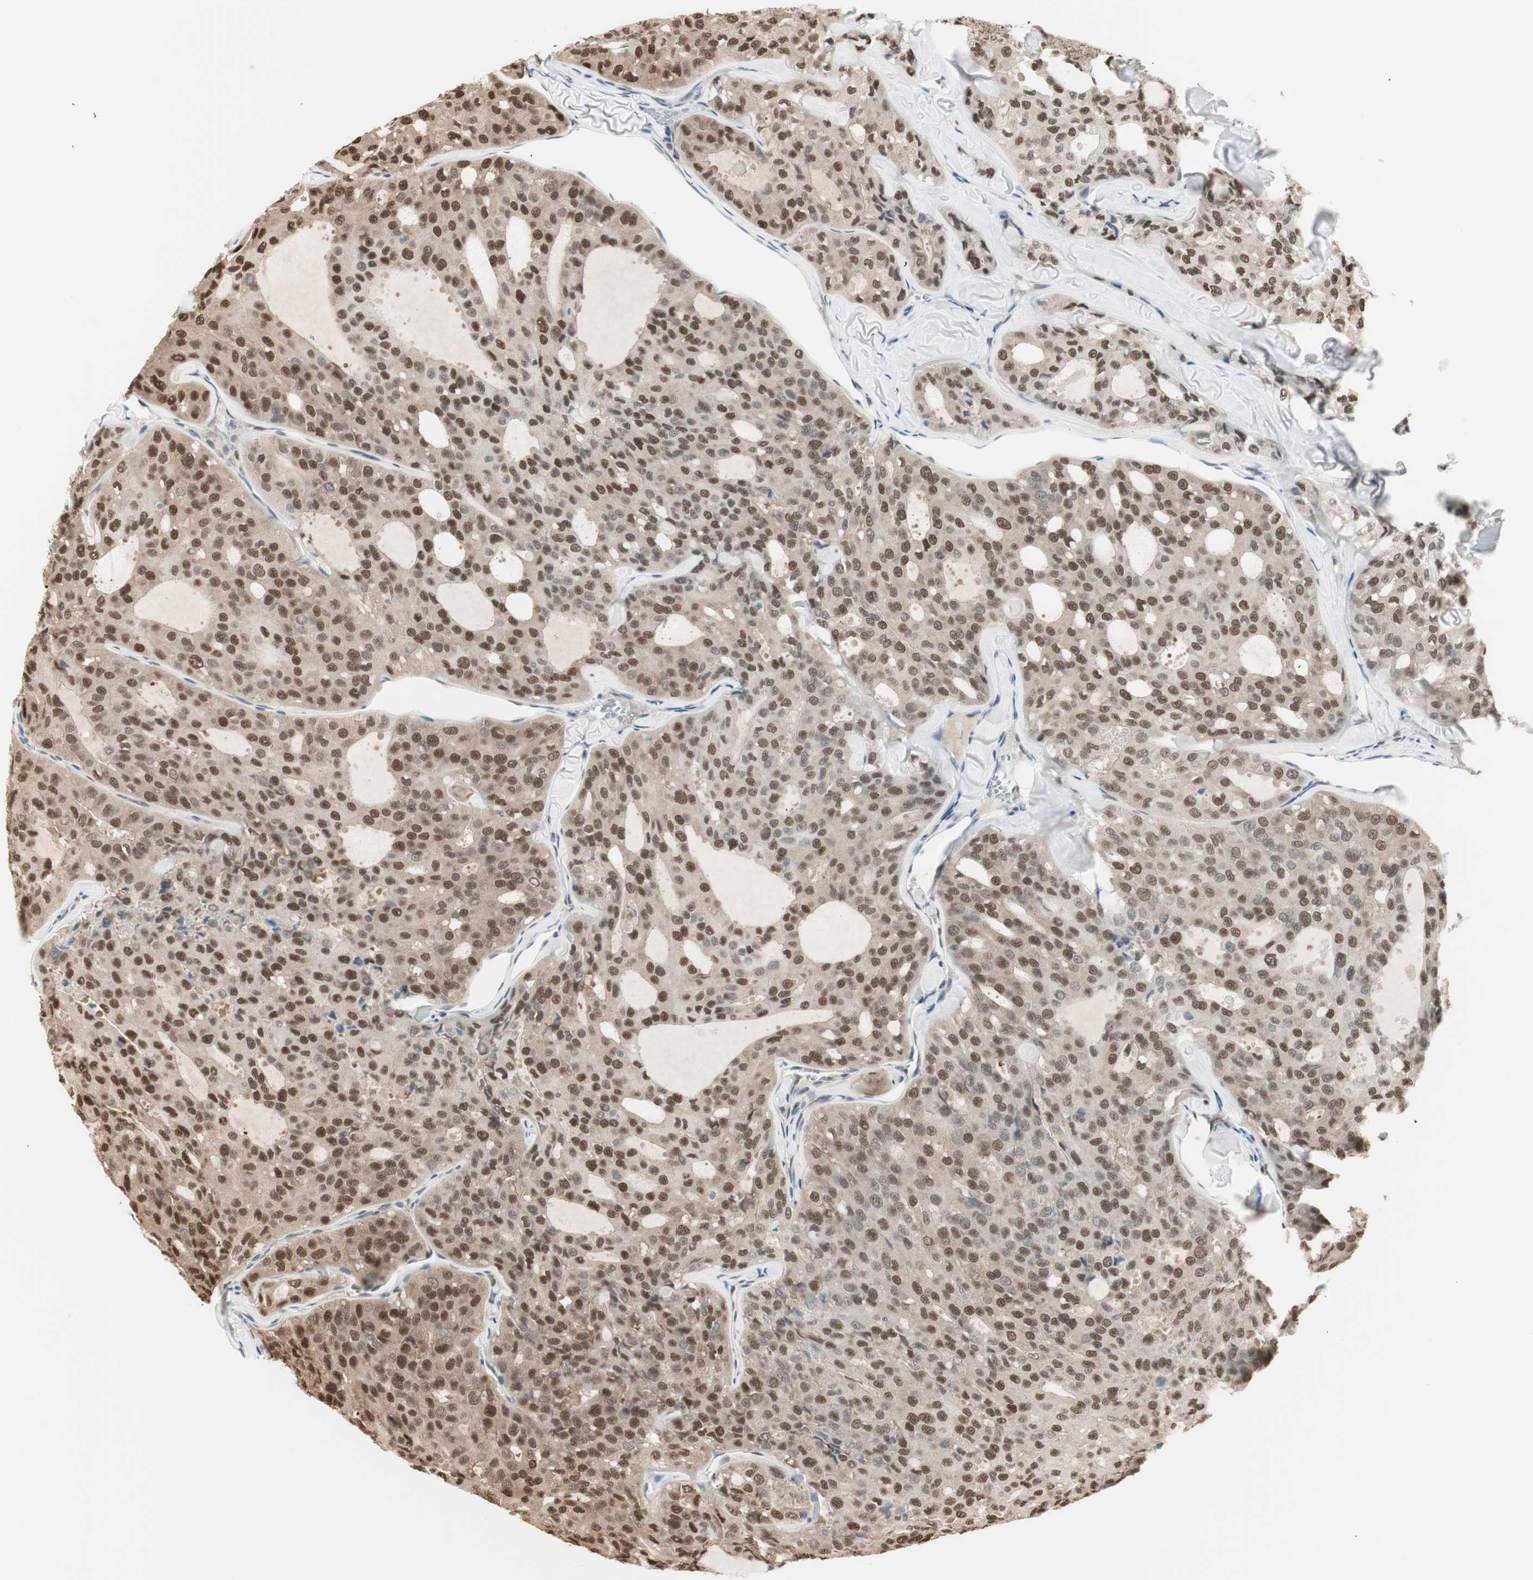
{"staining": {"intensity": "strong", "quantity": ">75%", "location": "cytoplasmic/membranous,nuclear"}, "tissue": "thyroid cancer", "cell_type": "Tumor cells", "image_type": "cancer", "snomed": [{"axis": "morphology", "description": "Follicular adenoma carcinoma, NOS"}, {"axis": "topography", "description": "Thyroid gland"}], "caption": "Immunohistochemical staining of human follicular adenoma carcinoma (thyroid) reveals high levels of strong cytoplasmic/membranous and nuclear expression in approximately >75% of tumor cells.", "gene": "LONP2", "patient": {"sex": "male", "age": 75}}